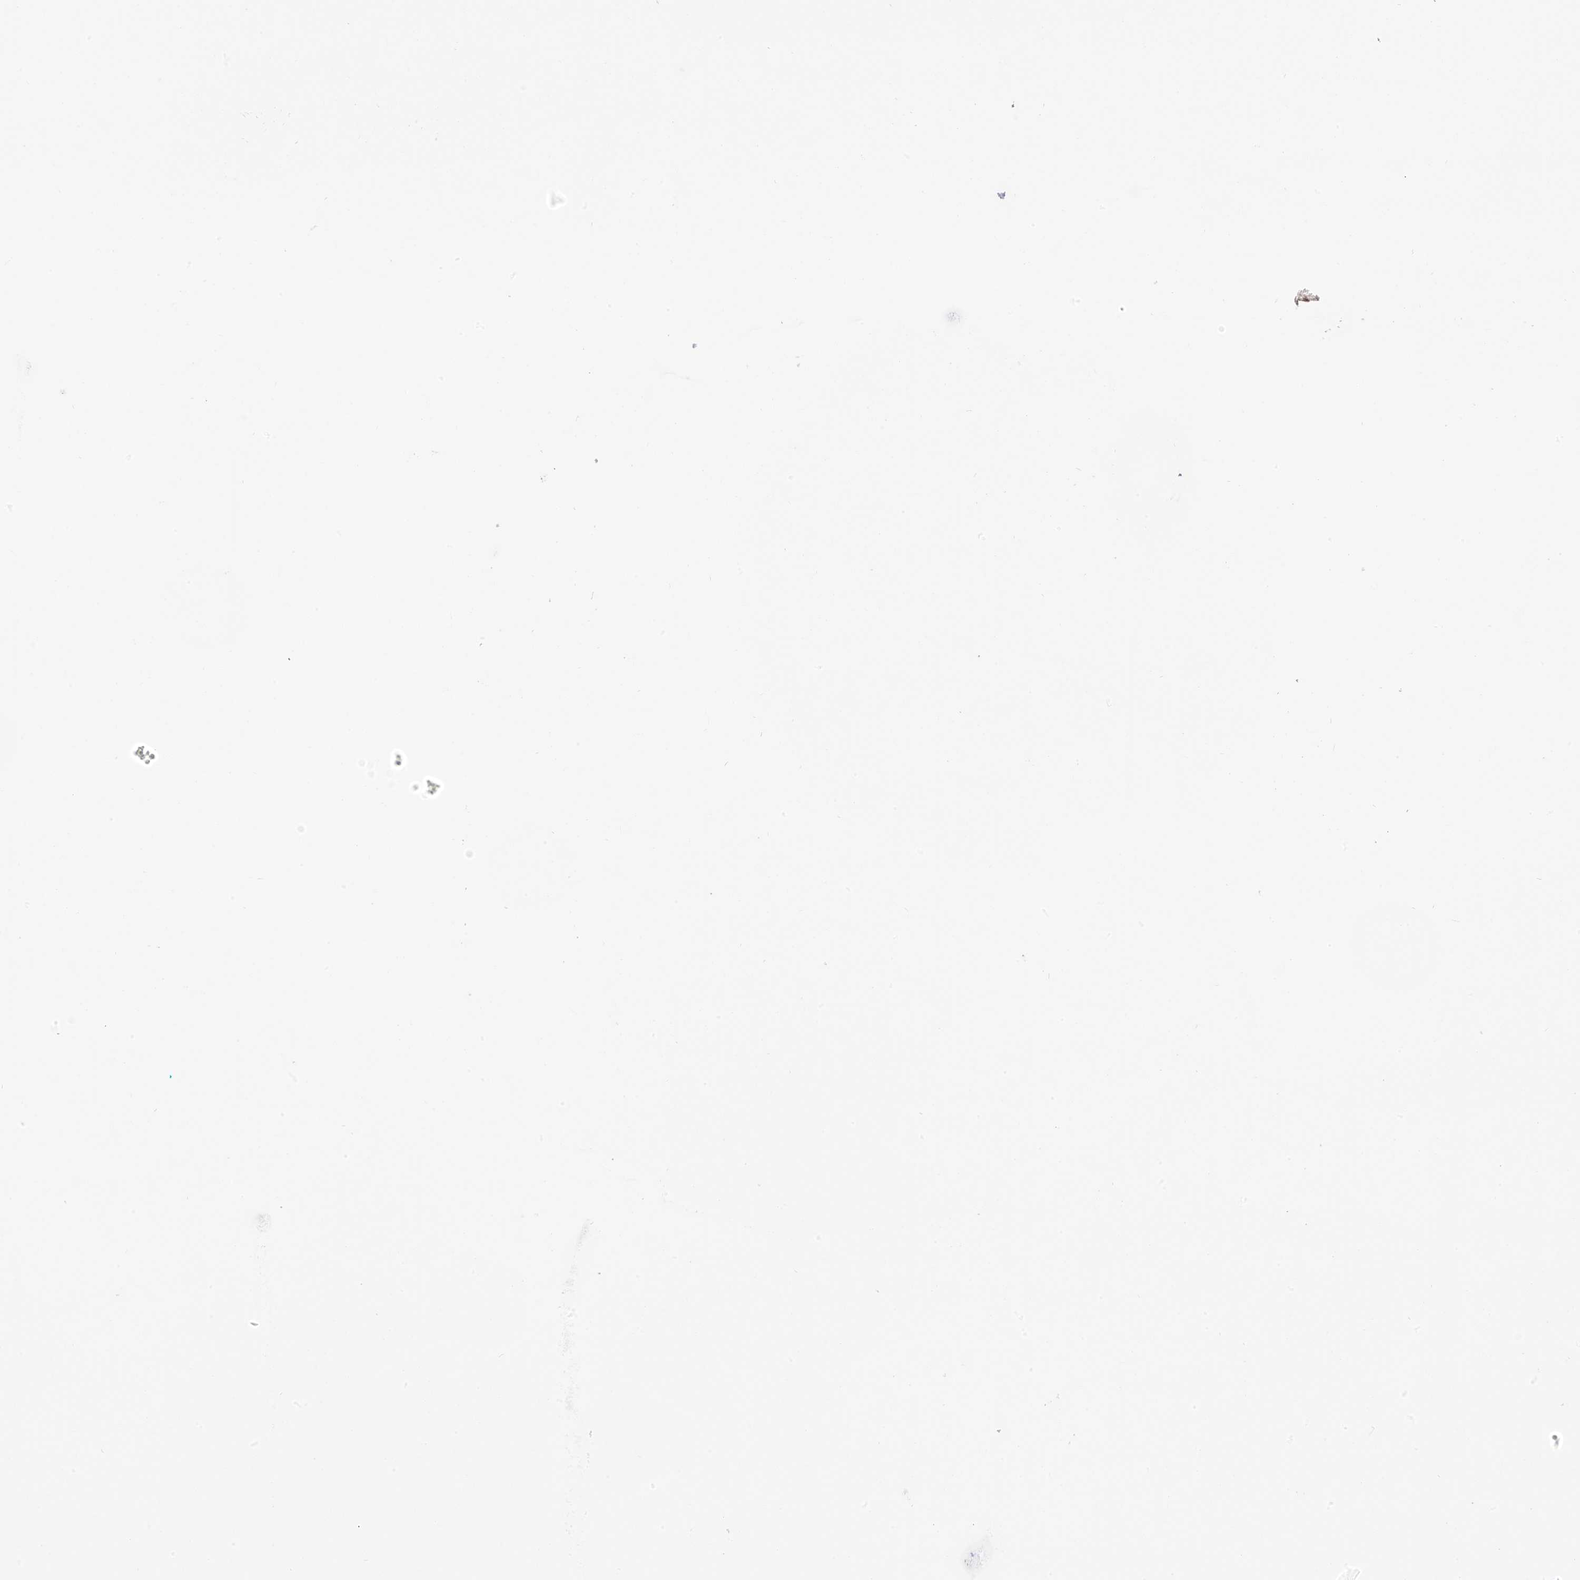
{"staining": {"intensity": "negative", "quantity": "none", "location": "none"}, "tissue": "melanoma", "cell_type": "Tumor cells", "image_type": "cancer", "snomed": [{"axis": "morphology", "description": "Malignant melanoma, Metastatic site"}, {"axis": "topography", "description": "Lung"}], "caption": "IHC micrograph of neoplastic tissue: human melanoma stained with DAB (3,3'-diaminobenzidine) displays no significant protein staining in tumor cells.", "gene": "HS6ST2", "patient": {"sex": "male", "age": 64}}